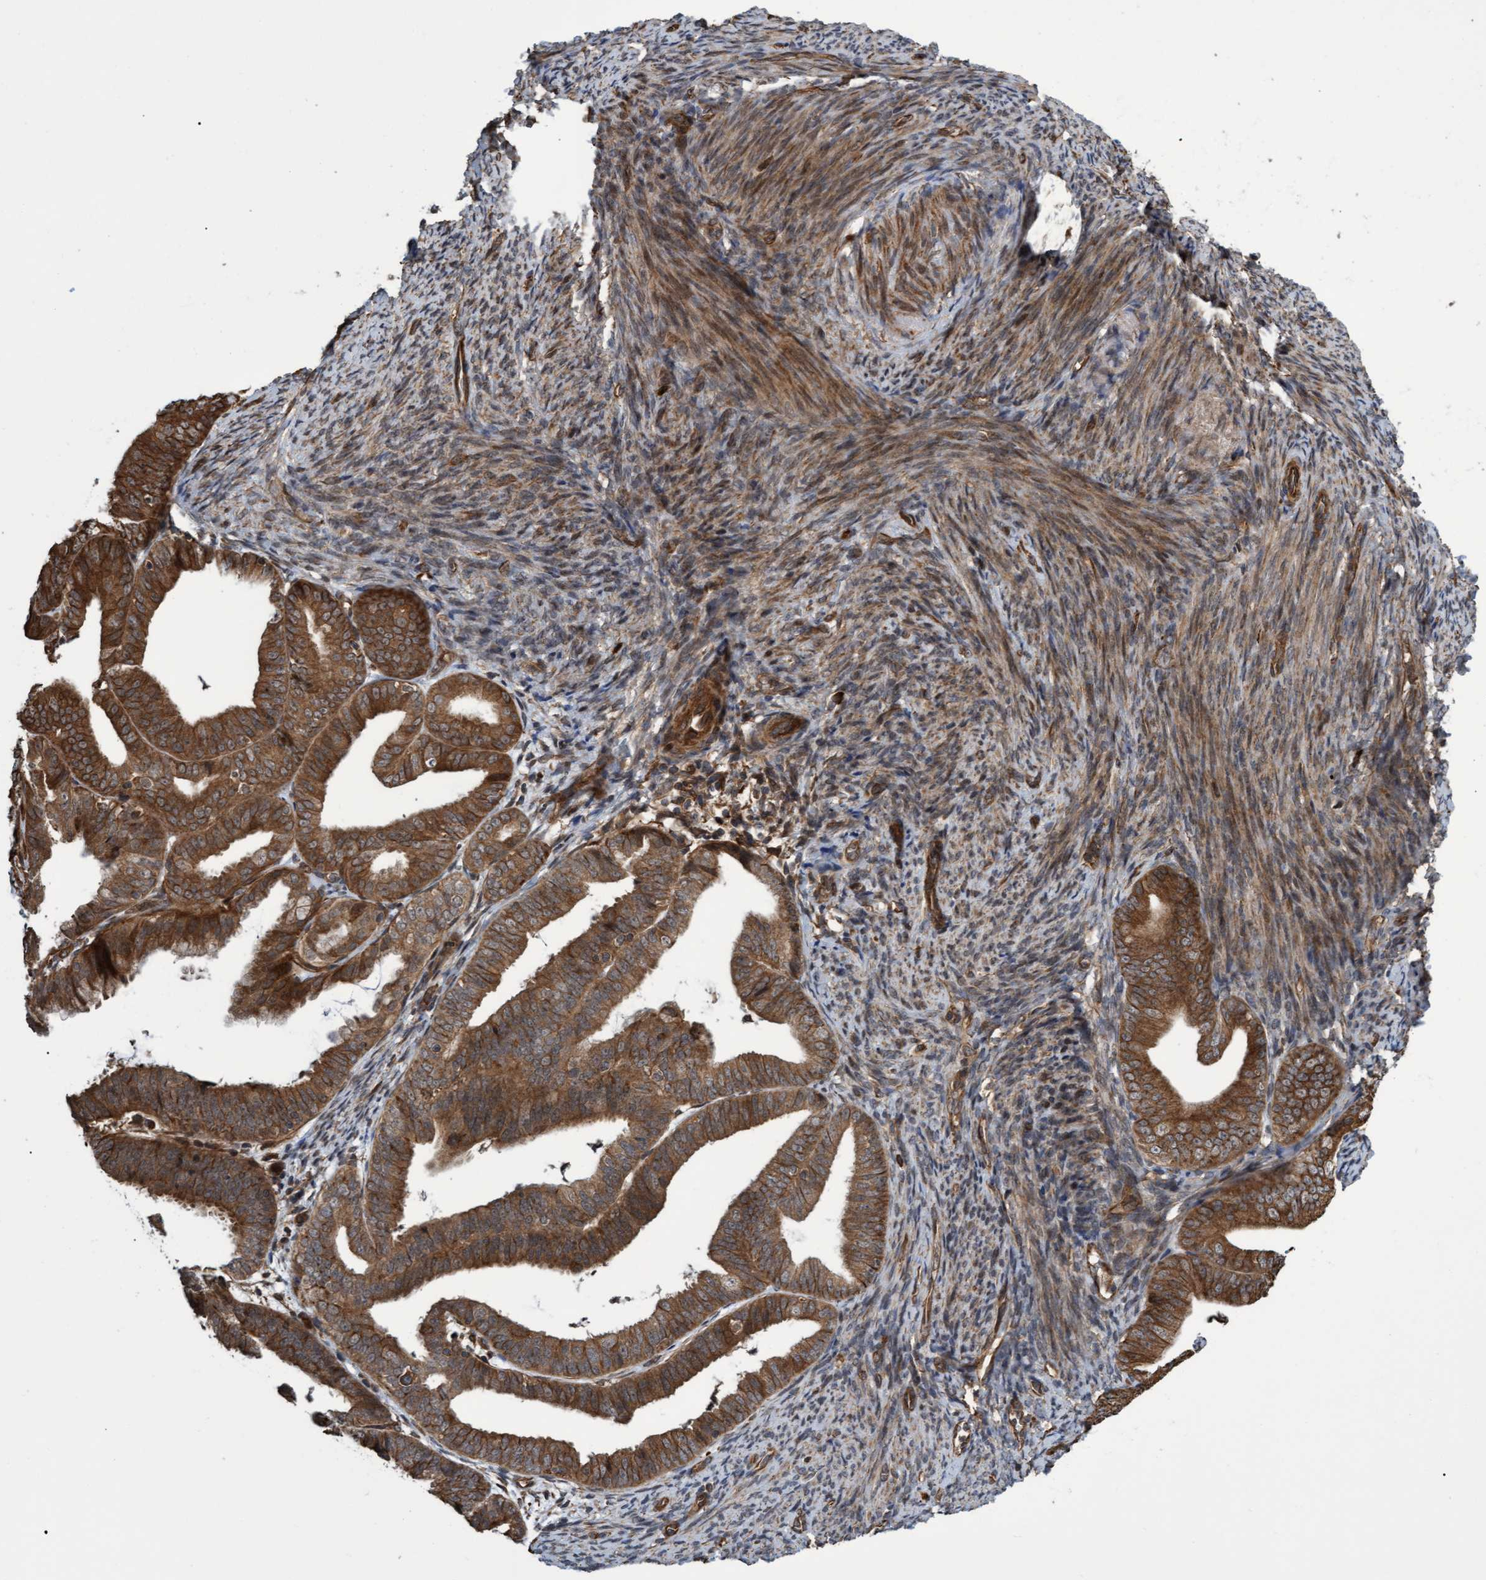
{"staining": {"intensity": "strong", "quantity": ">75%", "location": "cytoplasmic/membranous"}, "tissue": "endometrial cancer", "cell_type": "Tumor cells", "image_type": "cancer", "snomed": [{"axis": "morphology", "description": "Adenocarcinoma, NOS"}, {"axis": "topography", "description": "Endometrium"}], "caption": "Adenocarcinoma (endometrial) stained with a brown dye demonstrates strong cytoplasmic/membranous positive positivity in about >75% of tumor cells.", "gene": "TNFRSF10B", "patient": {"sex": "female", "age": 63}}